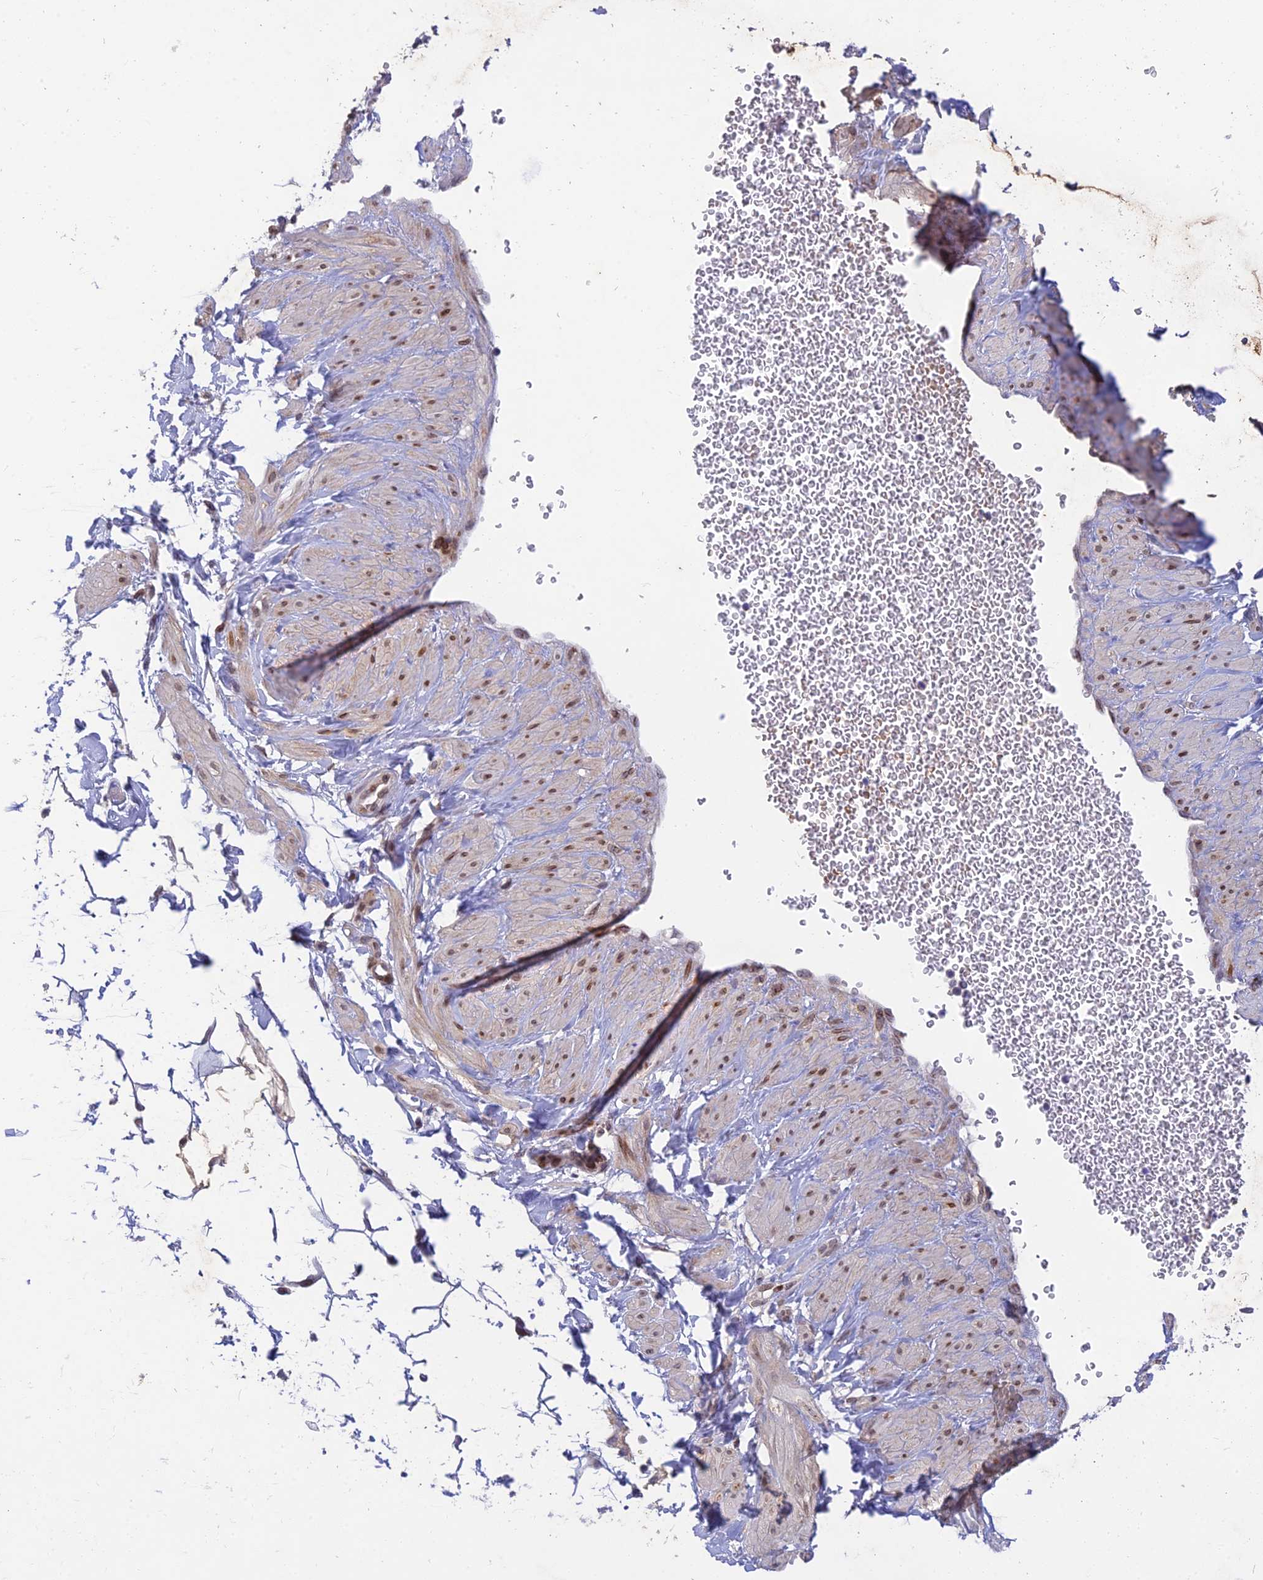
{"staining": {"intensity": "negative", "quantity": "none", "location": "none"}, "tissue": "adipose tissue", "cell_type": "Adipocytes", "image_type": "normal", "snomed": [{"axis": "morphology", "description": "Normal tissue, NOS"}, {"axis": "topography", "description": "Soft tissue"}, {"axis": "topography", "description": "Adipose tissue"}, {"axis": "topography", "description": "Vascular tissue"}, {"axis": "topography", "description": "Peripheral nerve tissue"}], "caption": "High power microscopy photomicrograph of an IHC photomicrograph of normal adipose tissue, revealing no significant expression in adipocytes. Brightfield microscopy of IHC stained with DAB (3,3'-diaminobenzidine) (brown) and hematoxylin (blue), captured at high magnification.", "gene": "MGAT2", "patient": {"sex": "male", "age": 74}}